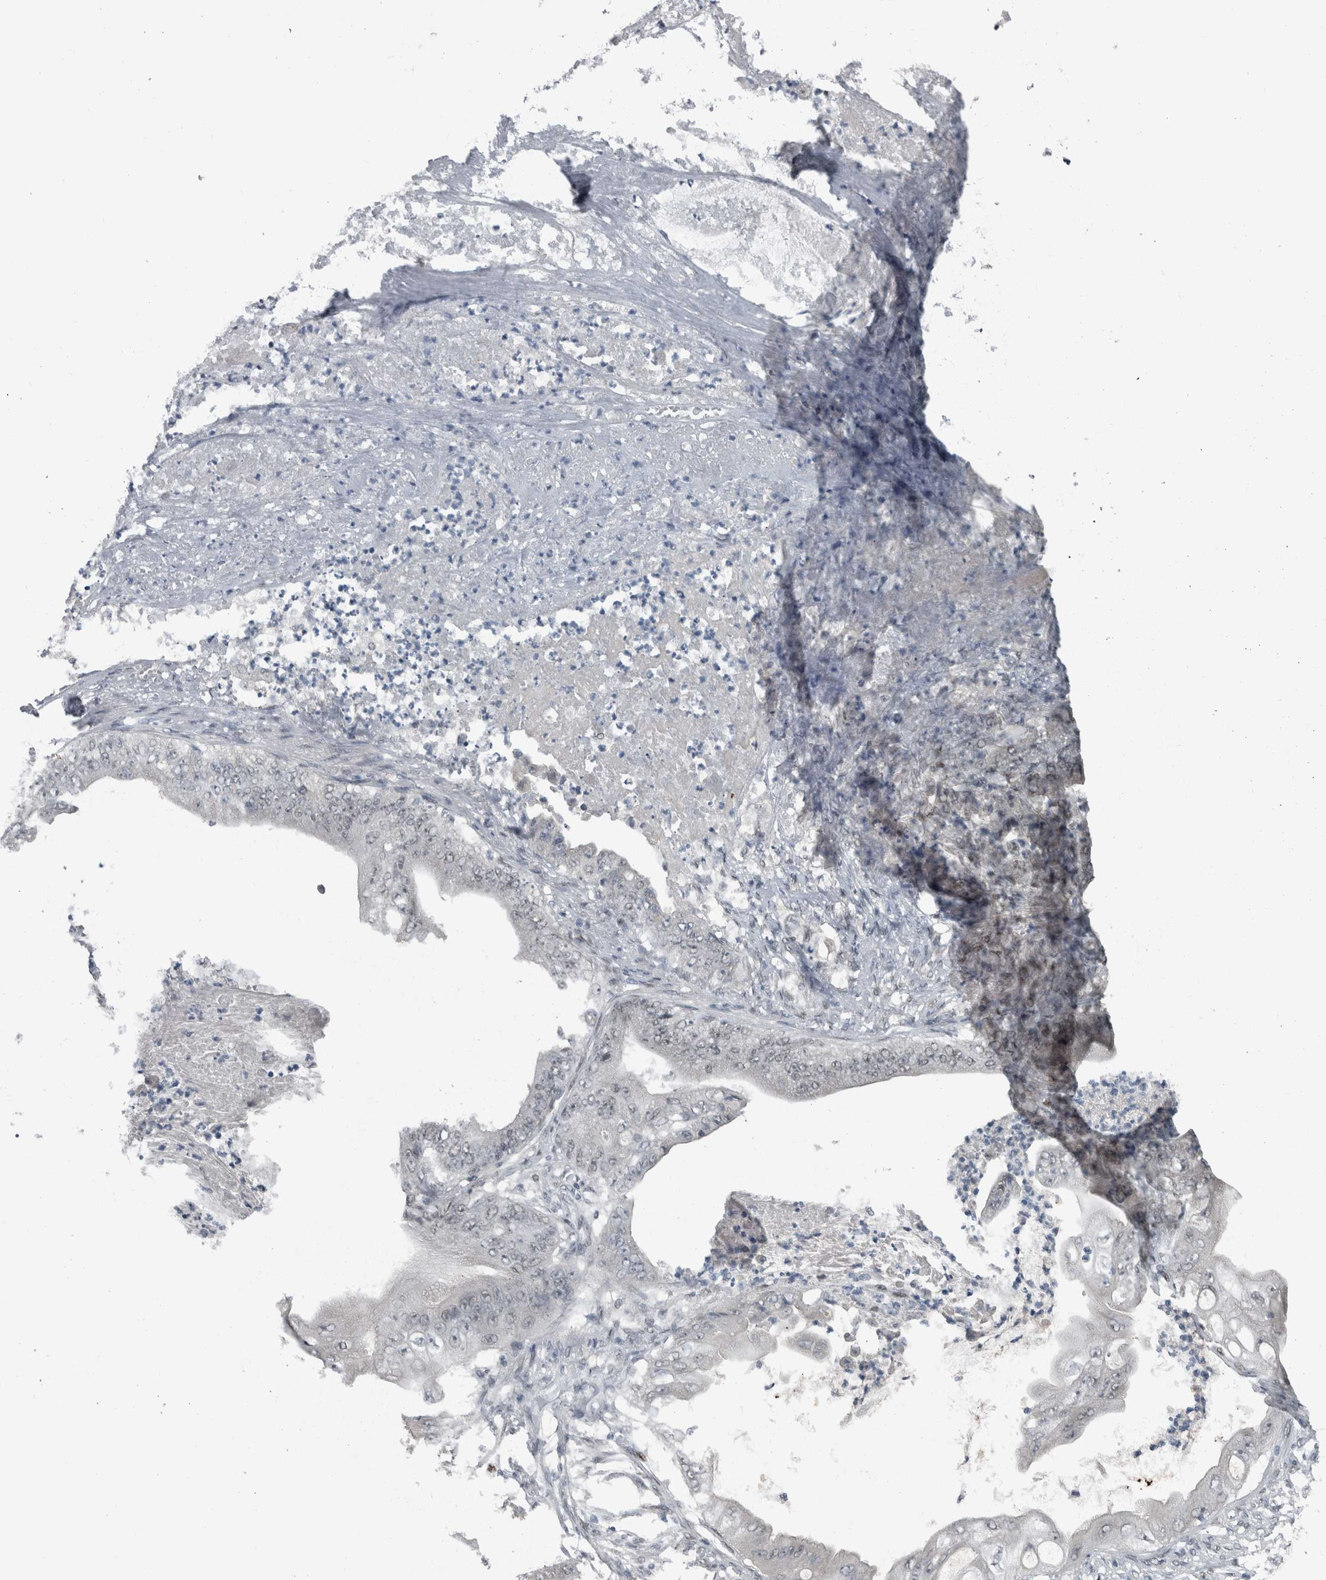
{"staining": {"intensity": "negative", "quantity": "none", "location": "none"}, "tissue": "stomach cancer", "cell_type": "Tumor cells", "image_type": "cancer", "snomed": [{"axis": "morphology", "description": "Adenocarcinoma, NOS"}, {"axis": "topography", "description": "Stomach"}], "caption": "Protein analysis of stomach cancer (adenocarcinoma) displays no significant staining in tumor cells.", "gene": "ZBTB21", "patient": {"sex": "female", "age": 73}}